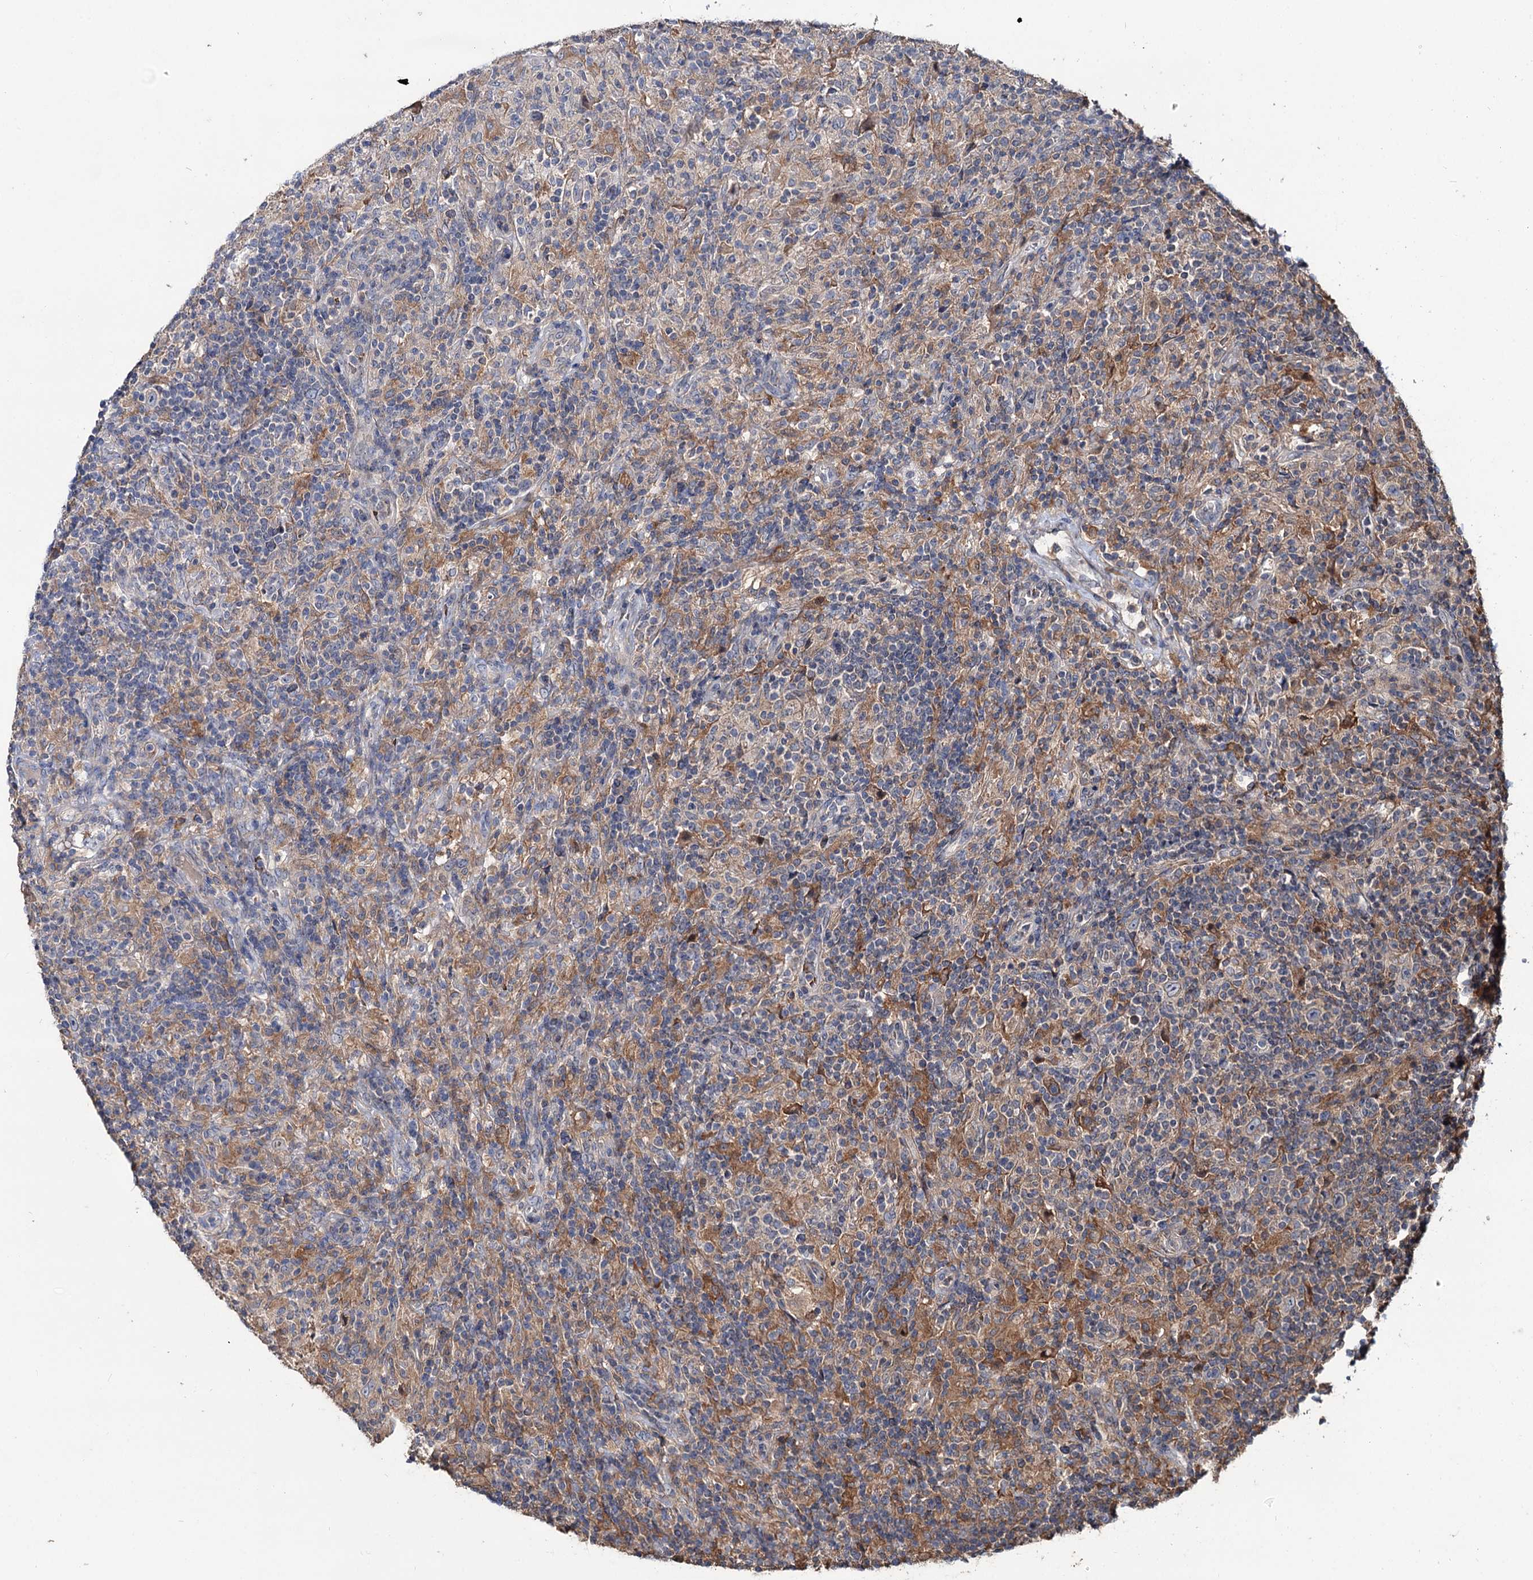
{"staining": {"intensity": "negative", "quantity": "none", "location": "none"}, "tissue": "lymphoma", "cell_type": "Tumor cells", "image_type": "cancer", "snomed": [{"axis": "morphology", "description": "Hodgkin's disease, NOS"}, {"axis": "topography", "description": "Lymph node"}], "caption": "Histopathology image shows no protein staining in tumor cells of lymphoma tissue.", "gene": "GRIP1", "patient": {"sex": "male", "age": 70}}